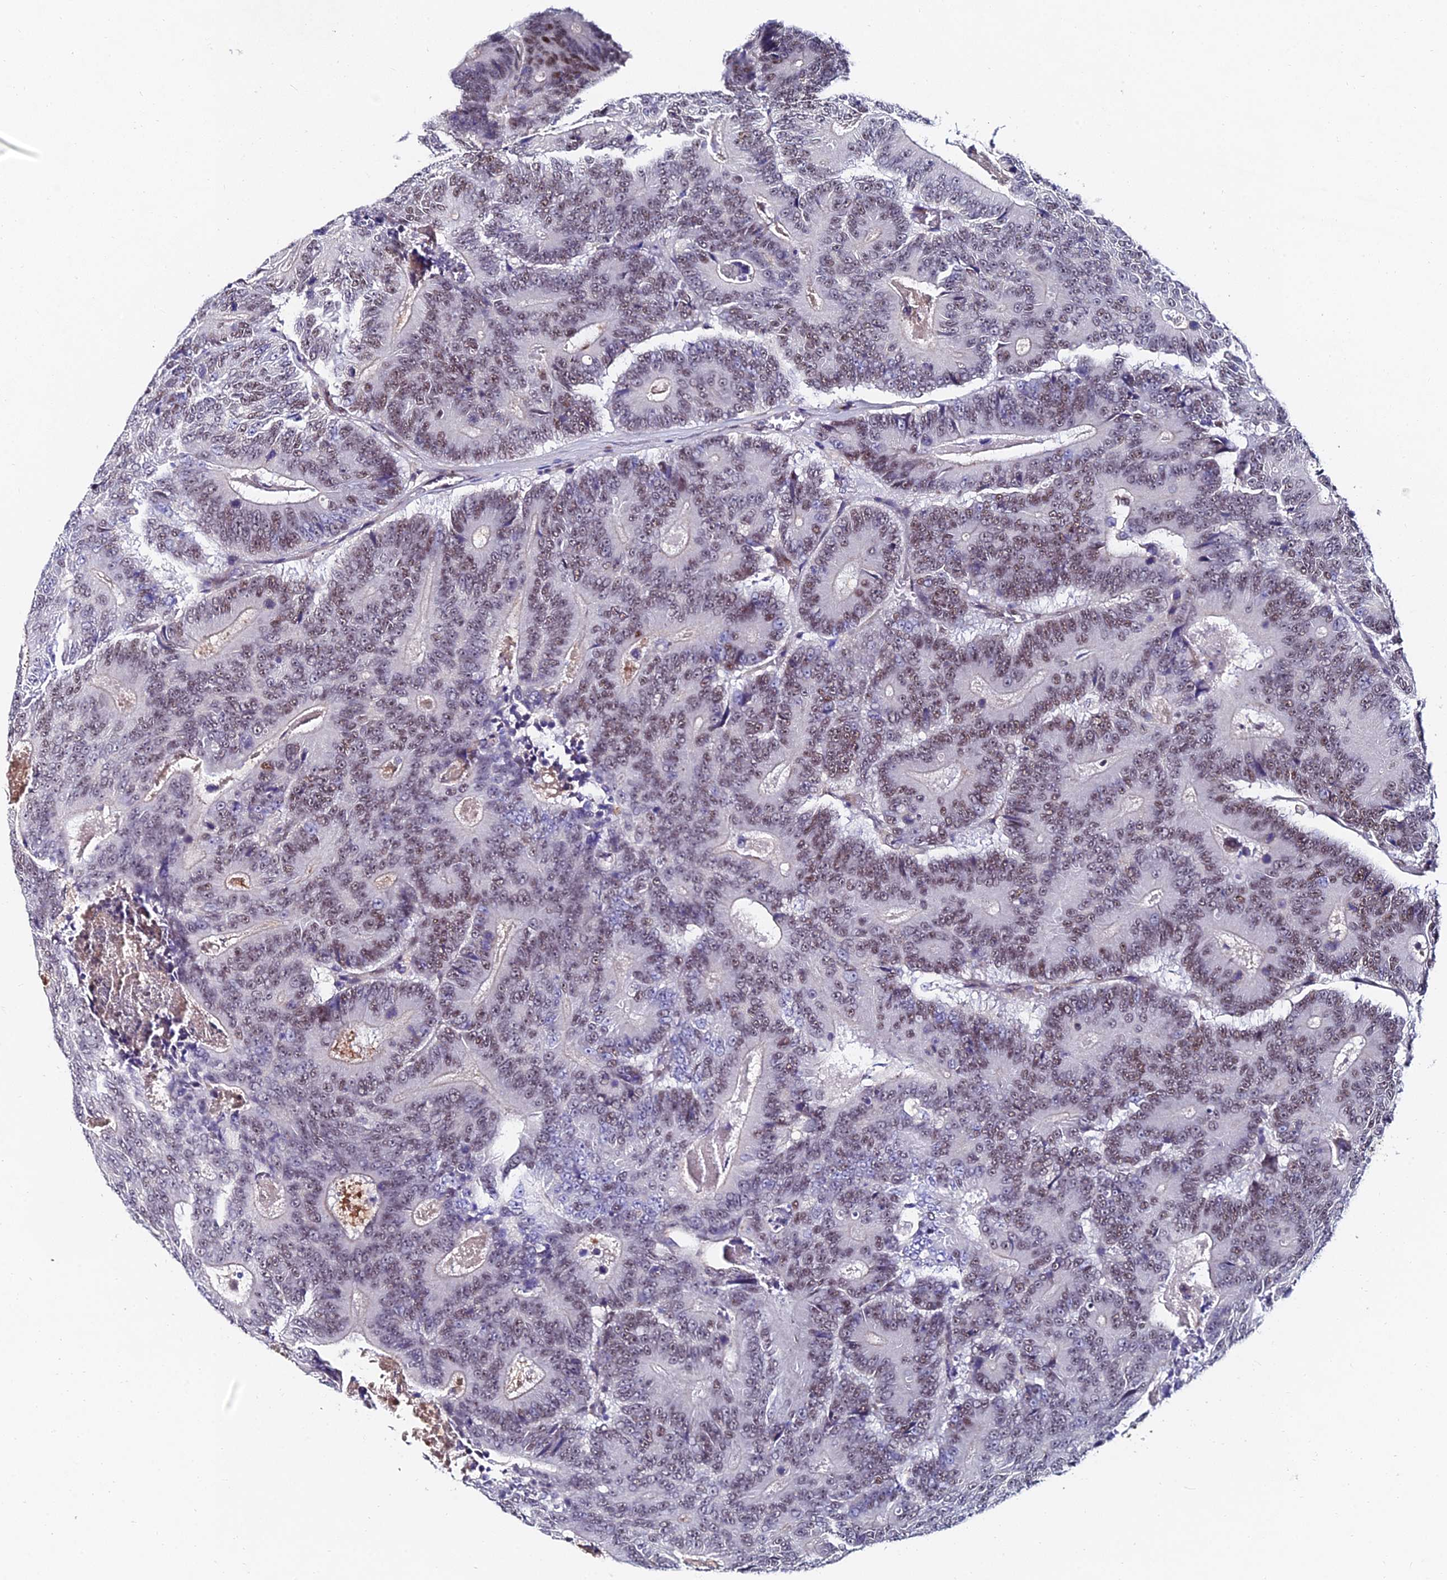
{"staining": {"intensity": "weak", "quantity": "25%-75%", "location": "nuclear"}, "tissue": "colorectal cancer", "cell_type": "Tumor cells", "image_type": "cancer", "snomed": [{"axis": "morphology", "description": "Adenocarcinoma, NOS"}, {"axis": "topography", "description": "Colon"}], "caption": "High-magnification brightfield microscopy of colorectal adenocarcinoma stained with DAB (3,3'-diaminobenzidine) (brown) and counterstained with hematoxylin (blue). tumor cells exhibit weak nuclear staining is appreciated in about25%-75% of cells.", "gene": "TRIM24", "patient": {"sex": "male", "age": 83}}